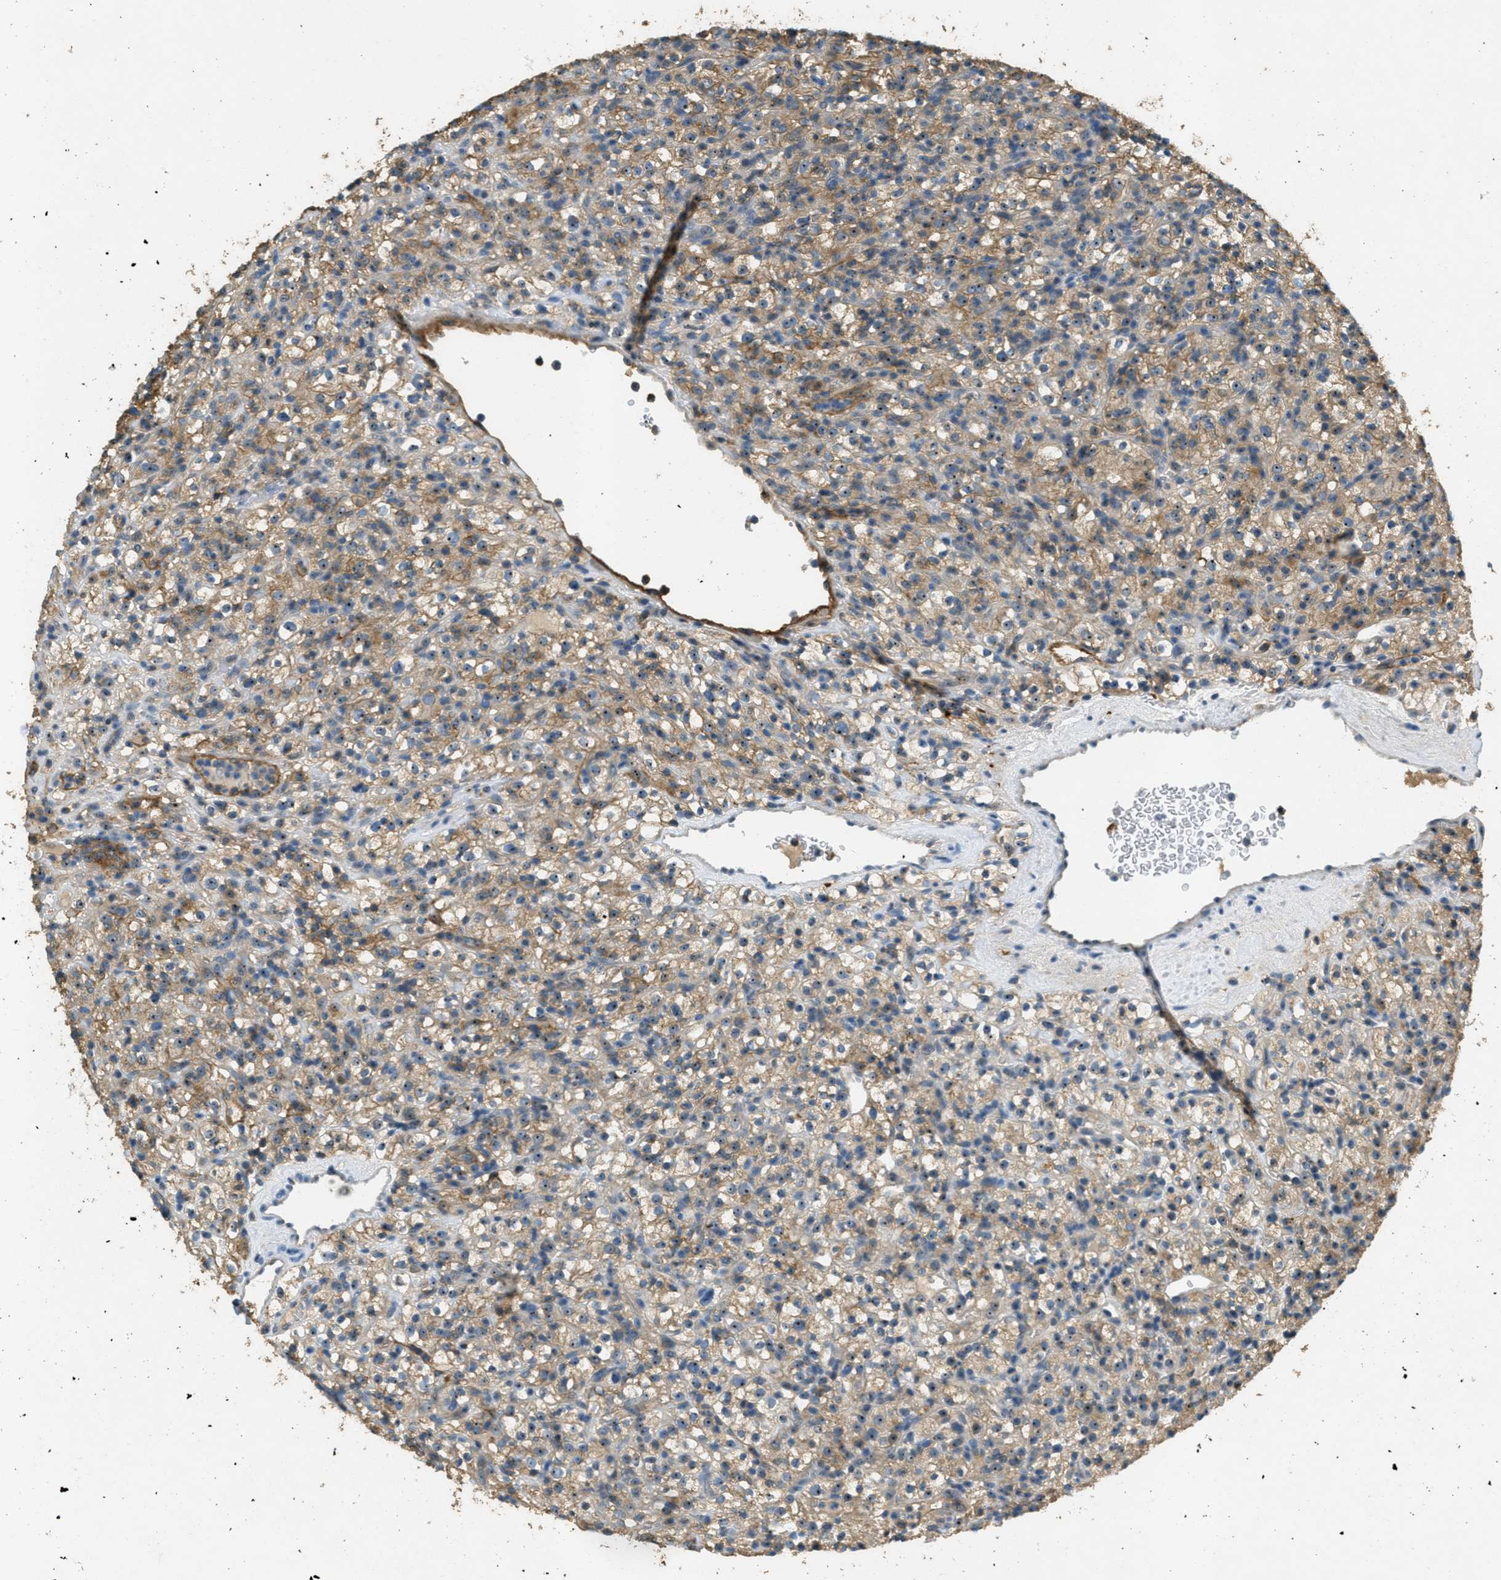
{"staining": {"intensity": "moderate", "quantity": ">75%", "location": "cytoplasmic/membranous"}, "tissue": "renal cancer", "cell_type": "Tumor cells", "image_type": "cancer", "snomed": [{"axis": "morphology", "description": "Normal tissue, NOS"}, {"axis": "morphology", "description": "Adenocarcinoma, NOS"}, {"axis": "topography", "description": "Kidney"}], "caption": "IHC (DAB) staining of human renal cancer displays moderate cytoplasmic/membranous protein expression in about >75% of tumor cells. (IHC, brightfield microscopy, high magnification).", "gene": "OSMR", "patient": {"sex": "female", "age": 72}}